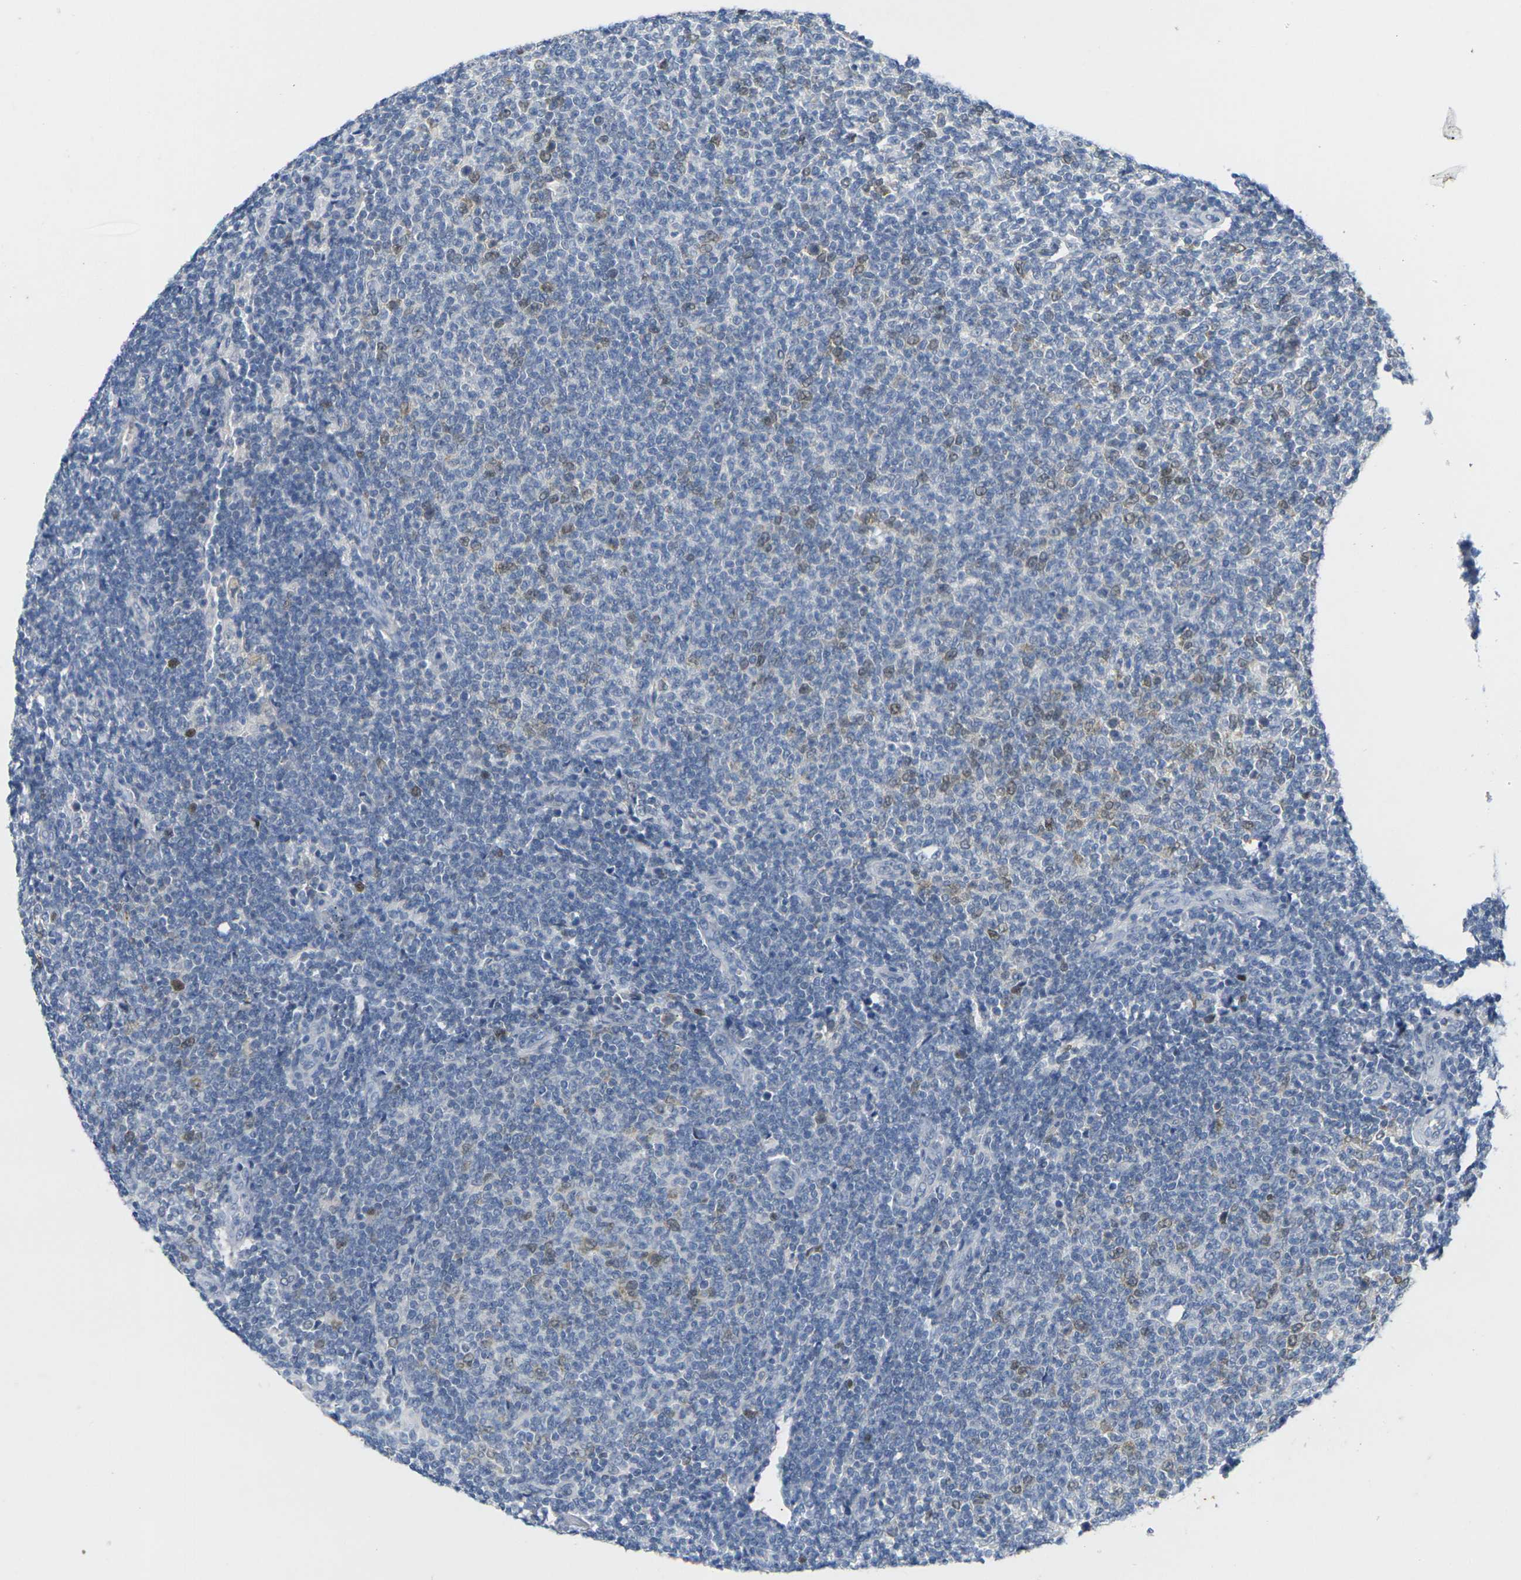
{"staining": {"intensity": "weak", "quantity": "<25%", "location": "nuclear"}, "tissue": "lymphoma", "cell_type": "Tumor cells", "image_type": "cancer", "snomed": [{"axis": "morphology", "description": "Malignant lymphoma, non-Hodgkin's type, Low grade"}, {"axis": "topography", "description": "Lymph node"}], "caption": "Protein analysis of lymphoma shows no significant positivity in tumor cells. The staining is performed using DAB brown chromogen with nuclei counter-stained in using hematoxylin.", "gene": "CDK2", "patient": {"sex": "male", "age": 66}}